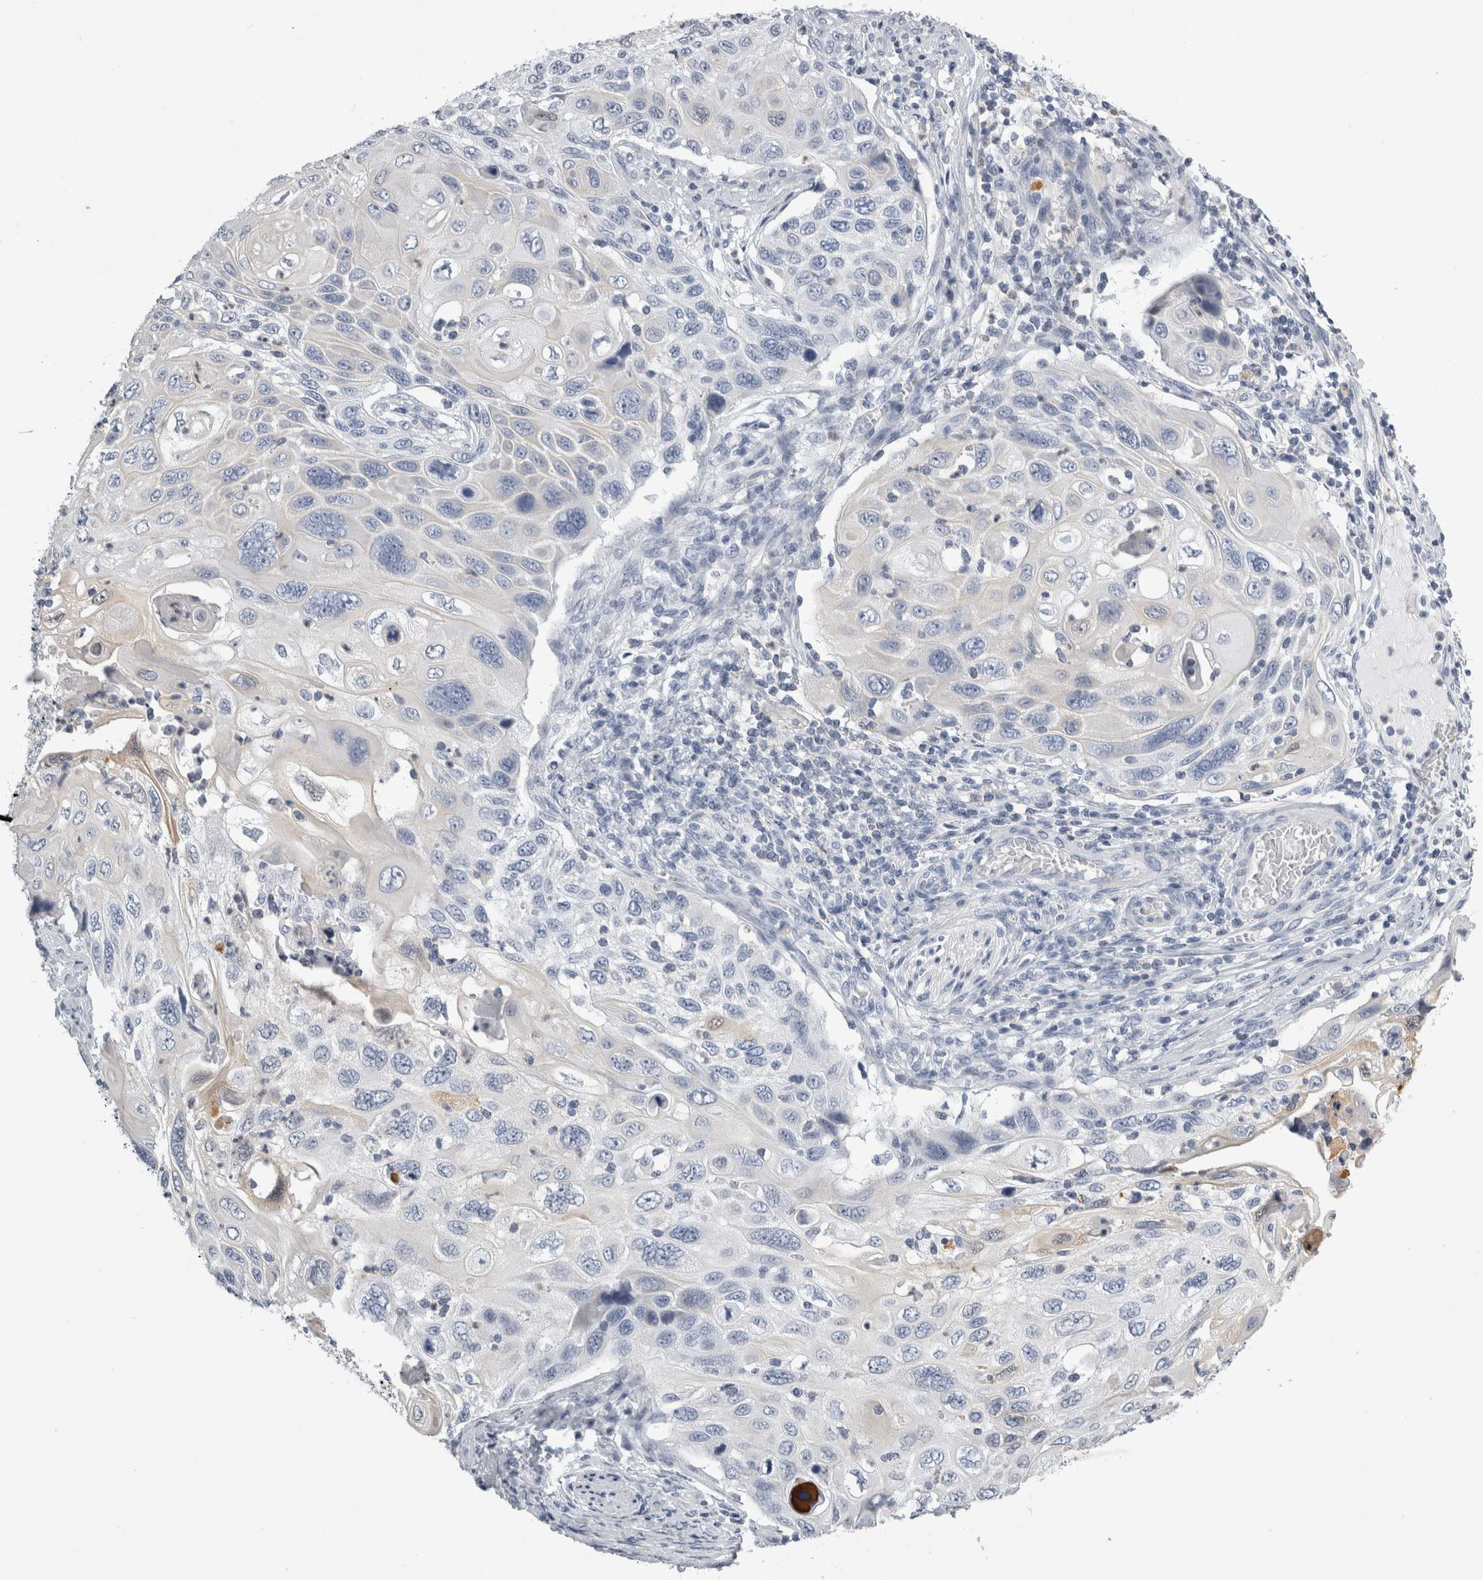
{"staining": {"intensity": "negative", "quantity": "none", "location": "none"}, "tissue": "cervical cancer", "cell_type": "Tumor cells", "image_type": "cancer", "snomed": [{"axis": "morphology", "description": "Squamous cell carcinoma, NOS"}, {"axis": "topography", "description": "Cervix"}], "caption": "Image shows no protein expression in tumor cells of cervical cancer (squamous cell carcinoma) tissue.", "gene": "ALDH8A1", "patient": {"sex": "female", "age": 70}}